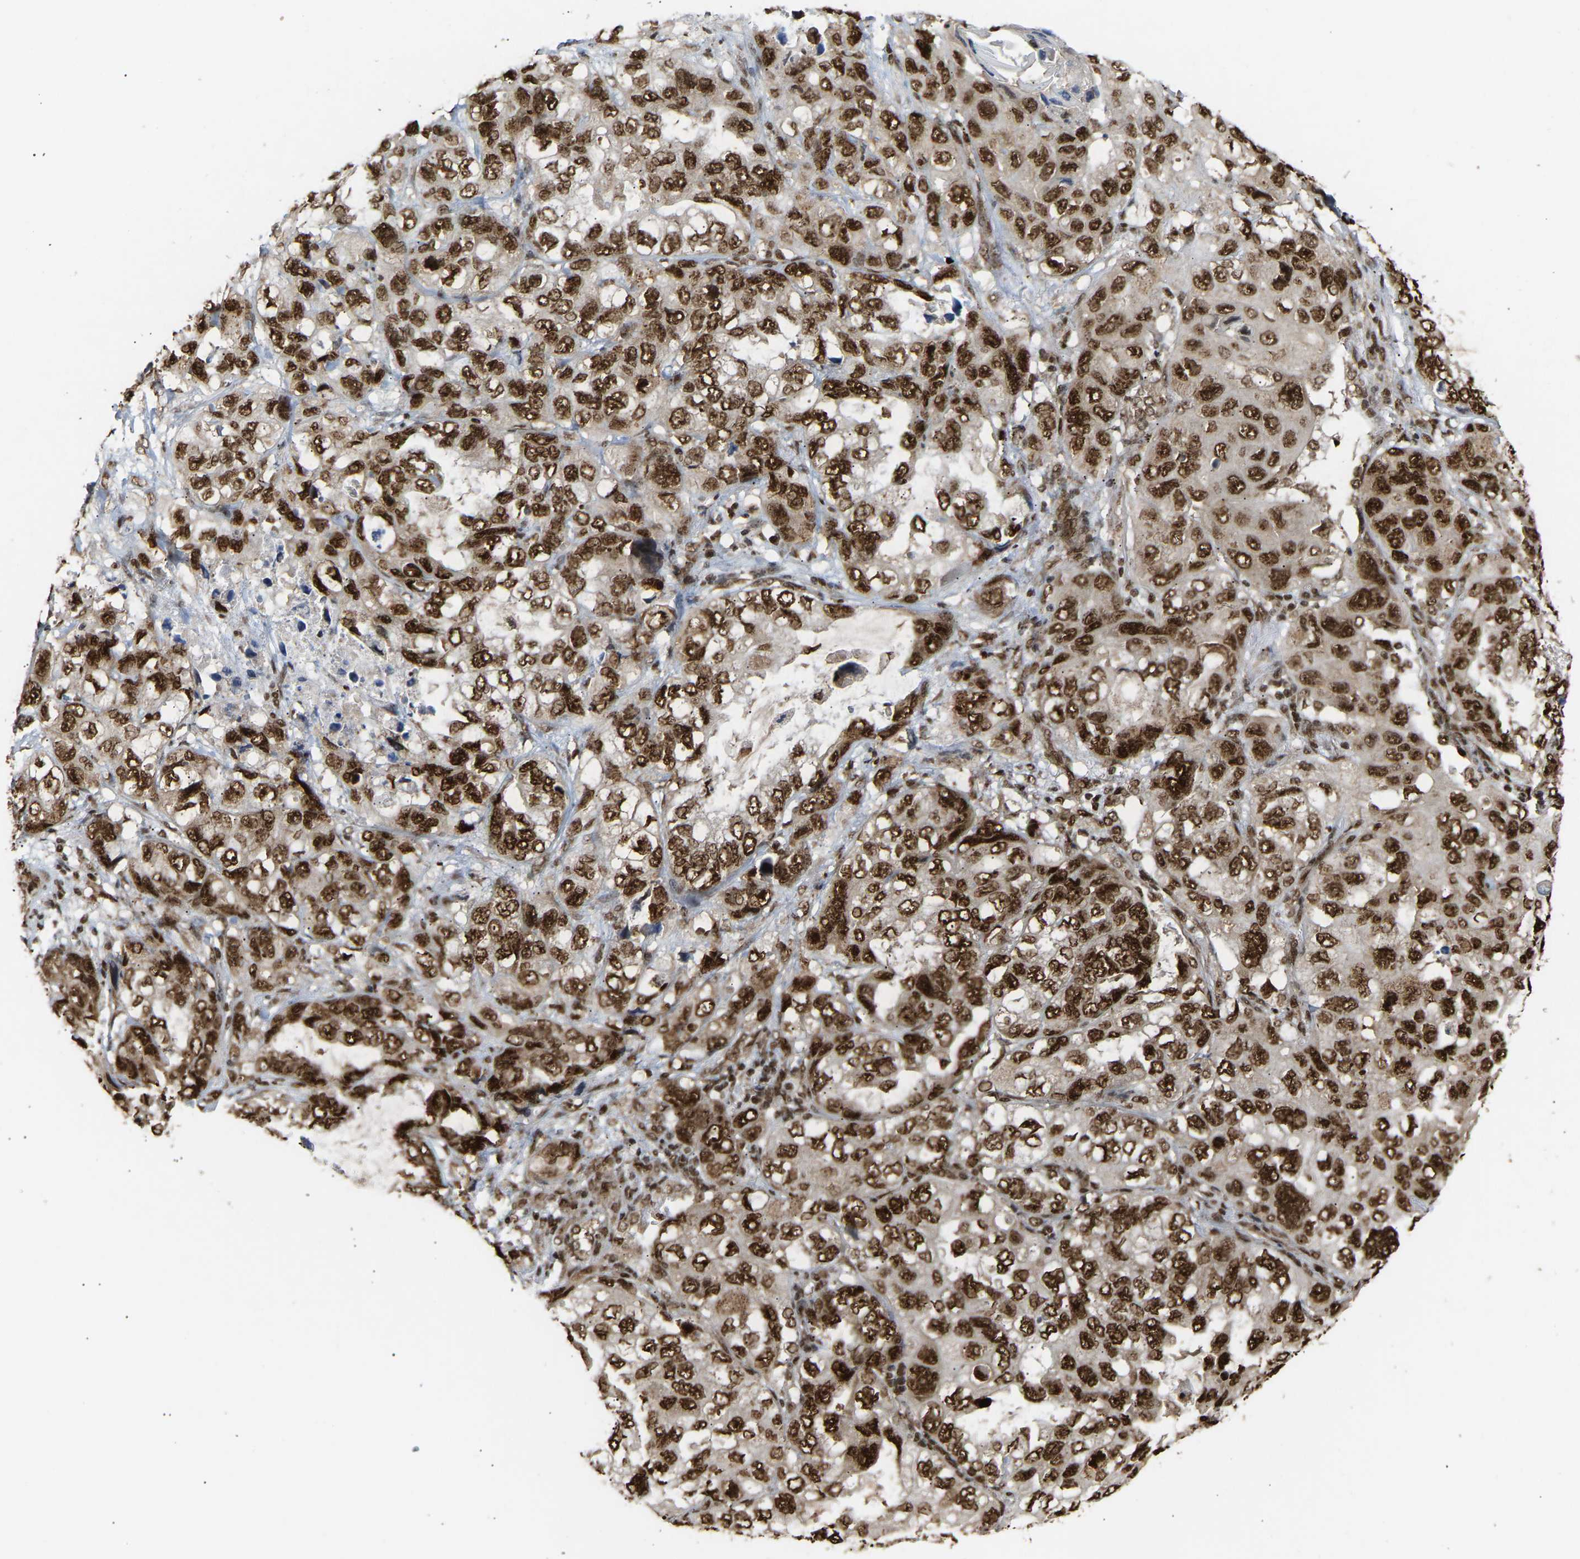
{"staining": {"intensity": "strong", "quantity": ">75%", "location": "nuclear"}, "tissue": "lung cancer", "cell_type": "Tumor cells", "image_type": "cancer", "snomed": [{"axis": "morphology", "description": "Squamous cell carcinoma, NOS"}, {"axis": "topography", "description": "Lung"}], "caption": "Protein expression analysis of squamous cell carcinoma (lung) shows strong nuclear expression in approximately >75% of tumor cells. Nuclei are stained in blue.", "gene": "ALYREF", "patient": {"sex": "female", "age": 73}}